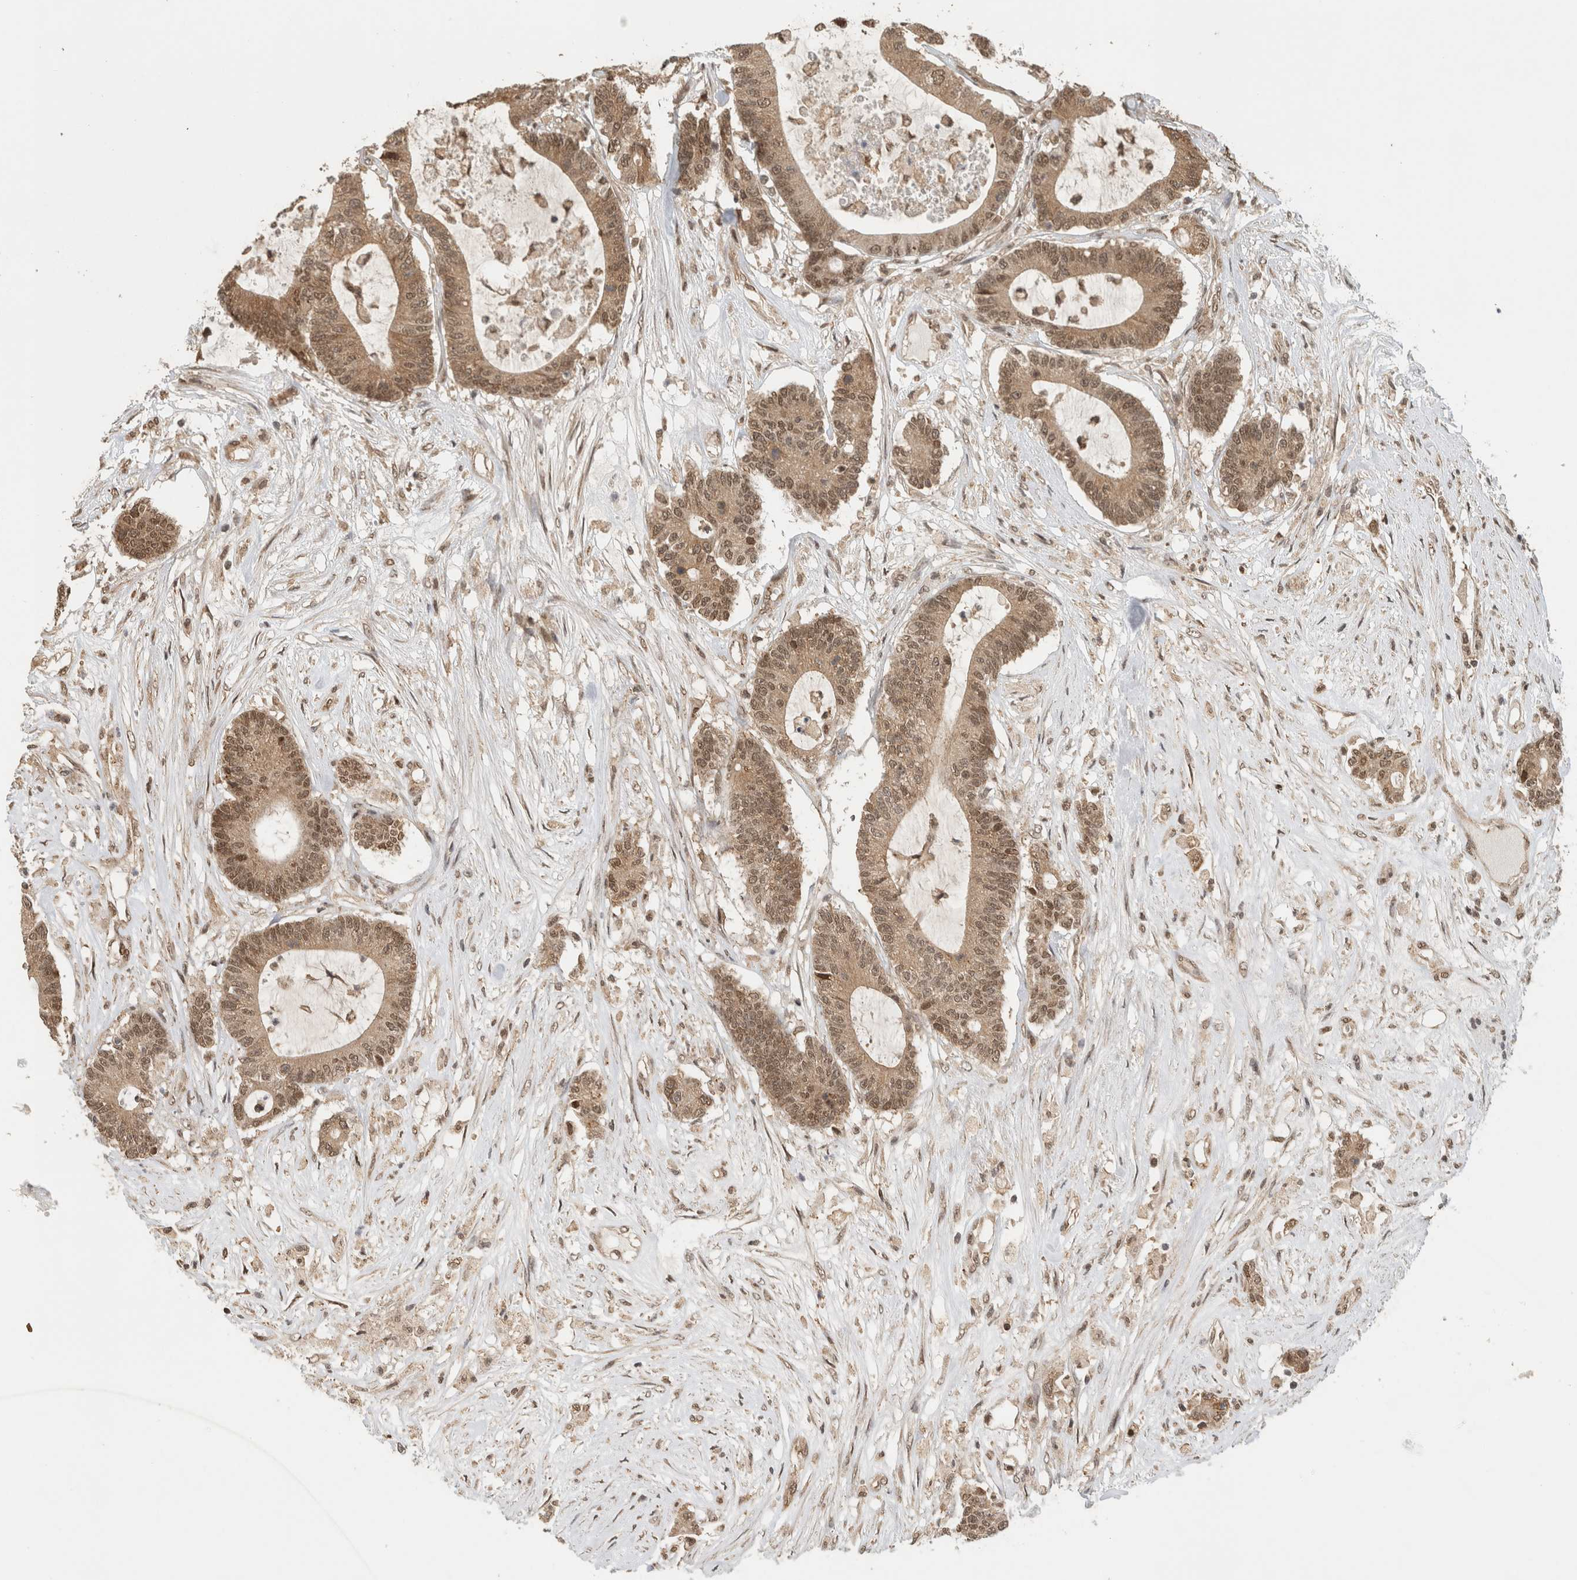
{"staining": {"intensity": "moderate", "quantity": ">75%", "location": "cytoplasmic/membranous,nuclear"}, "tissue": "colorectal cancer", "cell_type": "Tumor cells", "image_type": "cancer", "snomed": [{"axis": "morphology", "description": "Adenocarcinoma, NOS"}, {"axis": "topography", "description": "Colon"}], "caption": "This is an image of immunohistochemistry staining of colorectal adenocarcinoma, which shows moderate expression in the cytoplasmic/membranous and nuclear of tumor cells.", "gene": "C1orf21", "patient": {"sex": "female", "age": 84}}